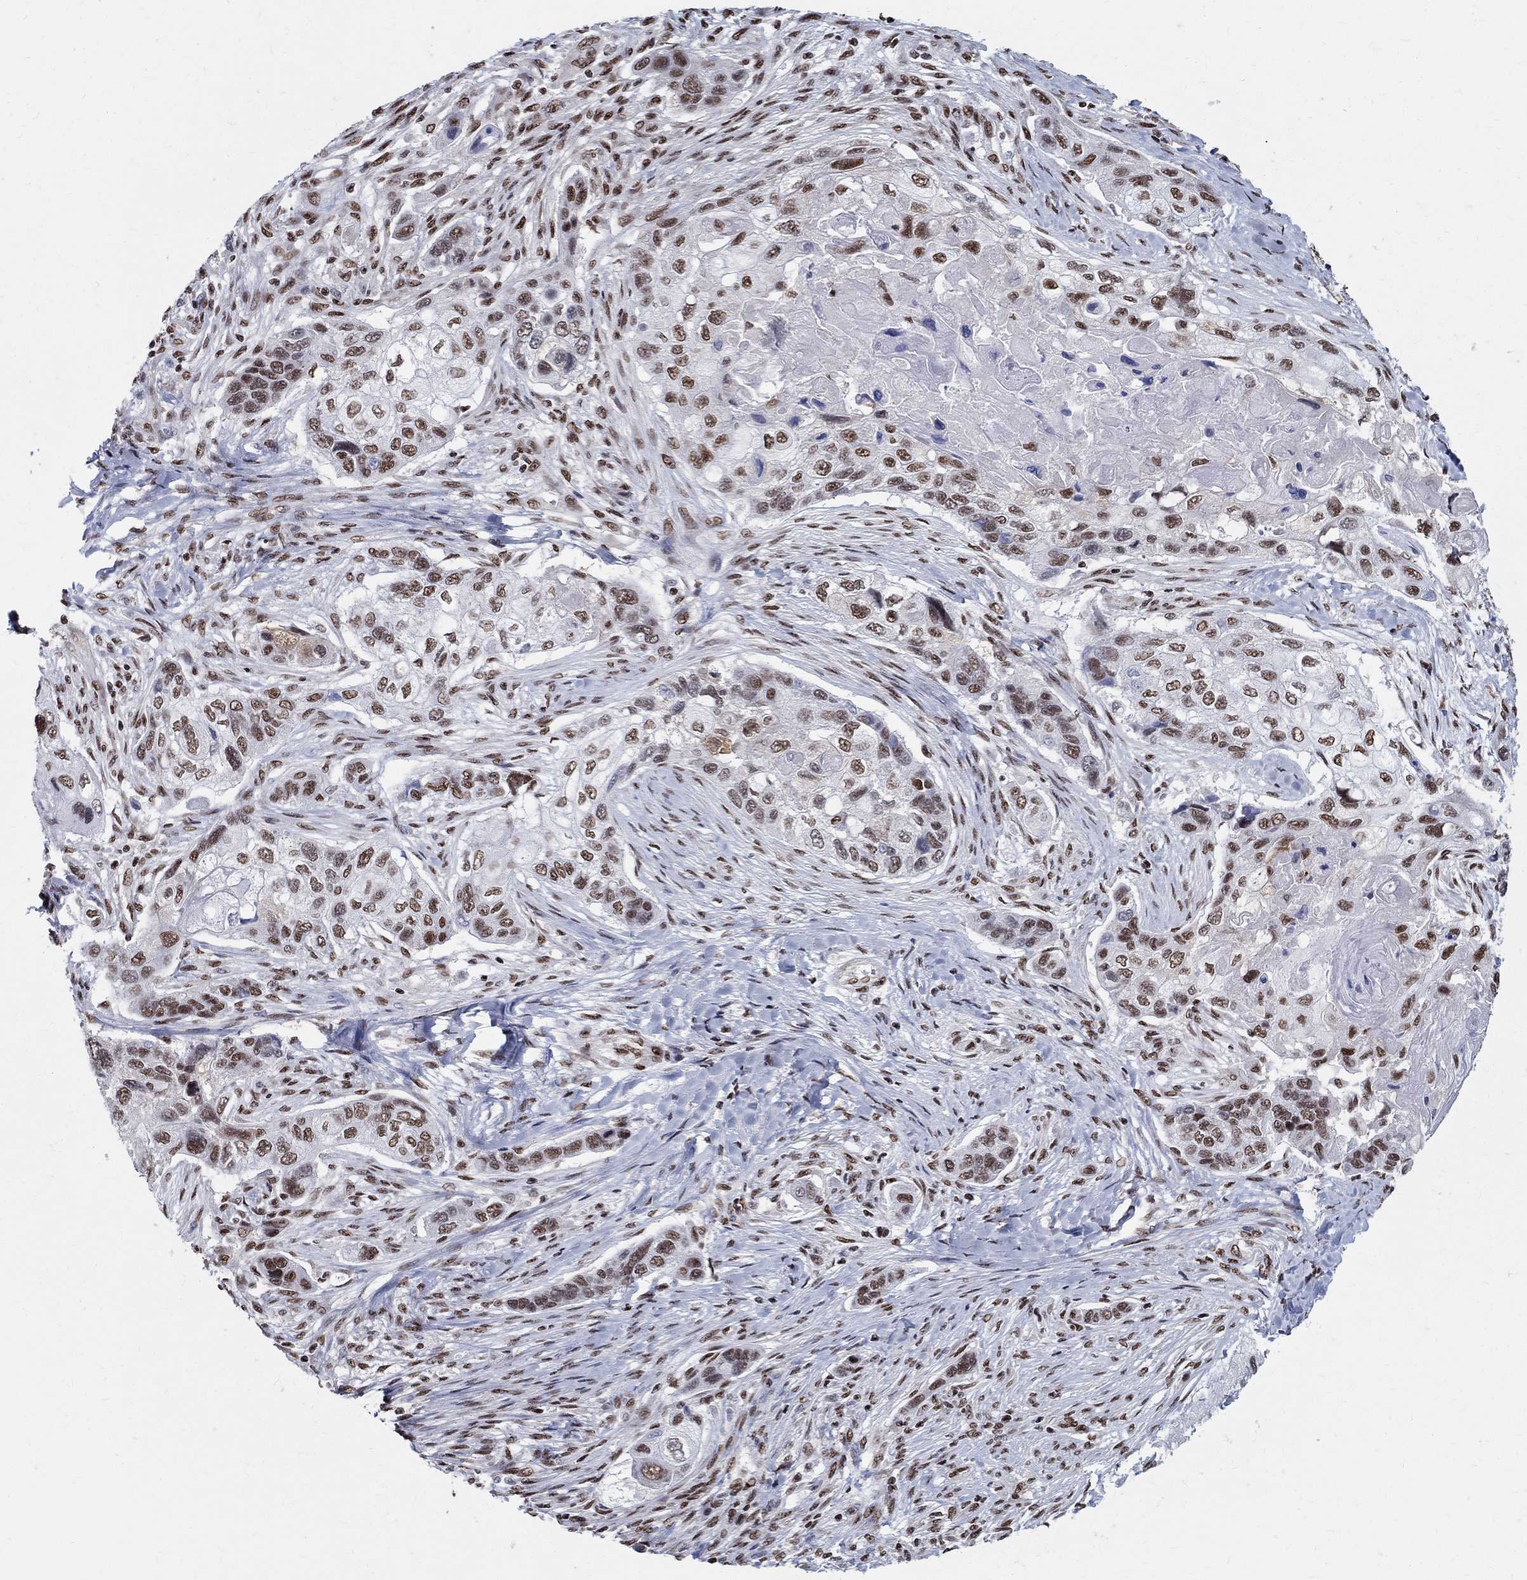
{"staining": {"intensity": "moderate", "quantity": ">75%", "location": "nuclear"}, "tissue": "lung cancer", "cell_type": "Tumor cells", "image_type": "cancer", "snomed": [{"axis": "morphology", "description": "Normal tissue, NOS"}, {"axis": "morphology", "description": "Squamous cell carcinoma, NOS"}, {"axis": "topography", "description": "Bronchus"}, {"axis": "topography", "description": "Lung"}], "caption": "Lung cancer (squamous cell carcinoma) tissue displays moderate nuclear staining in approximately >75% of tumor cells", "gene": "FBXO16", "patient": {"sex": "male", "age": 69}}